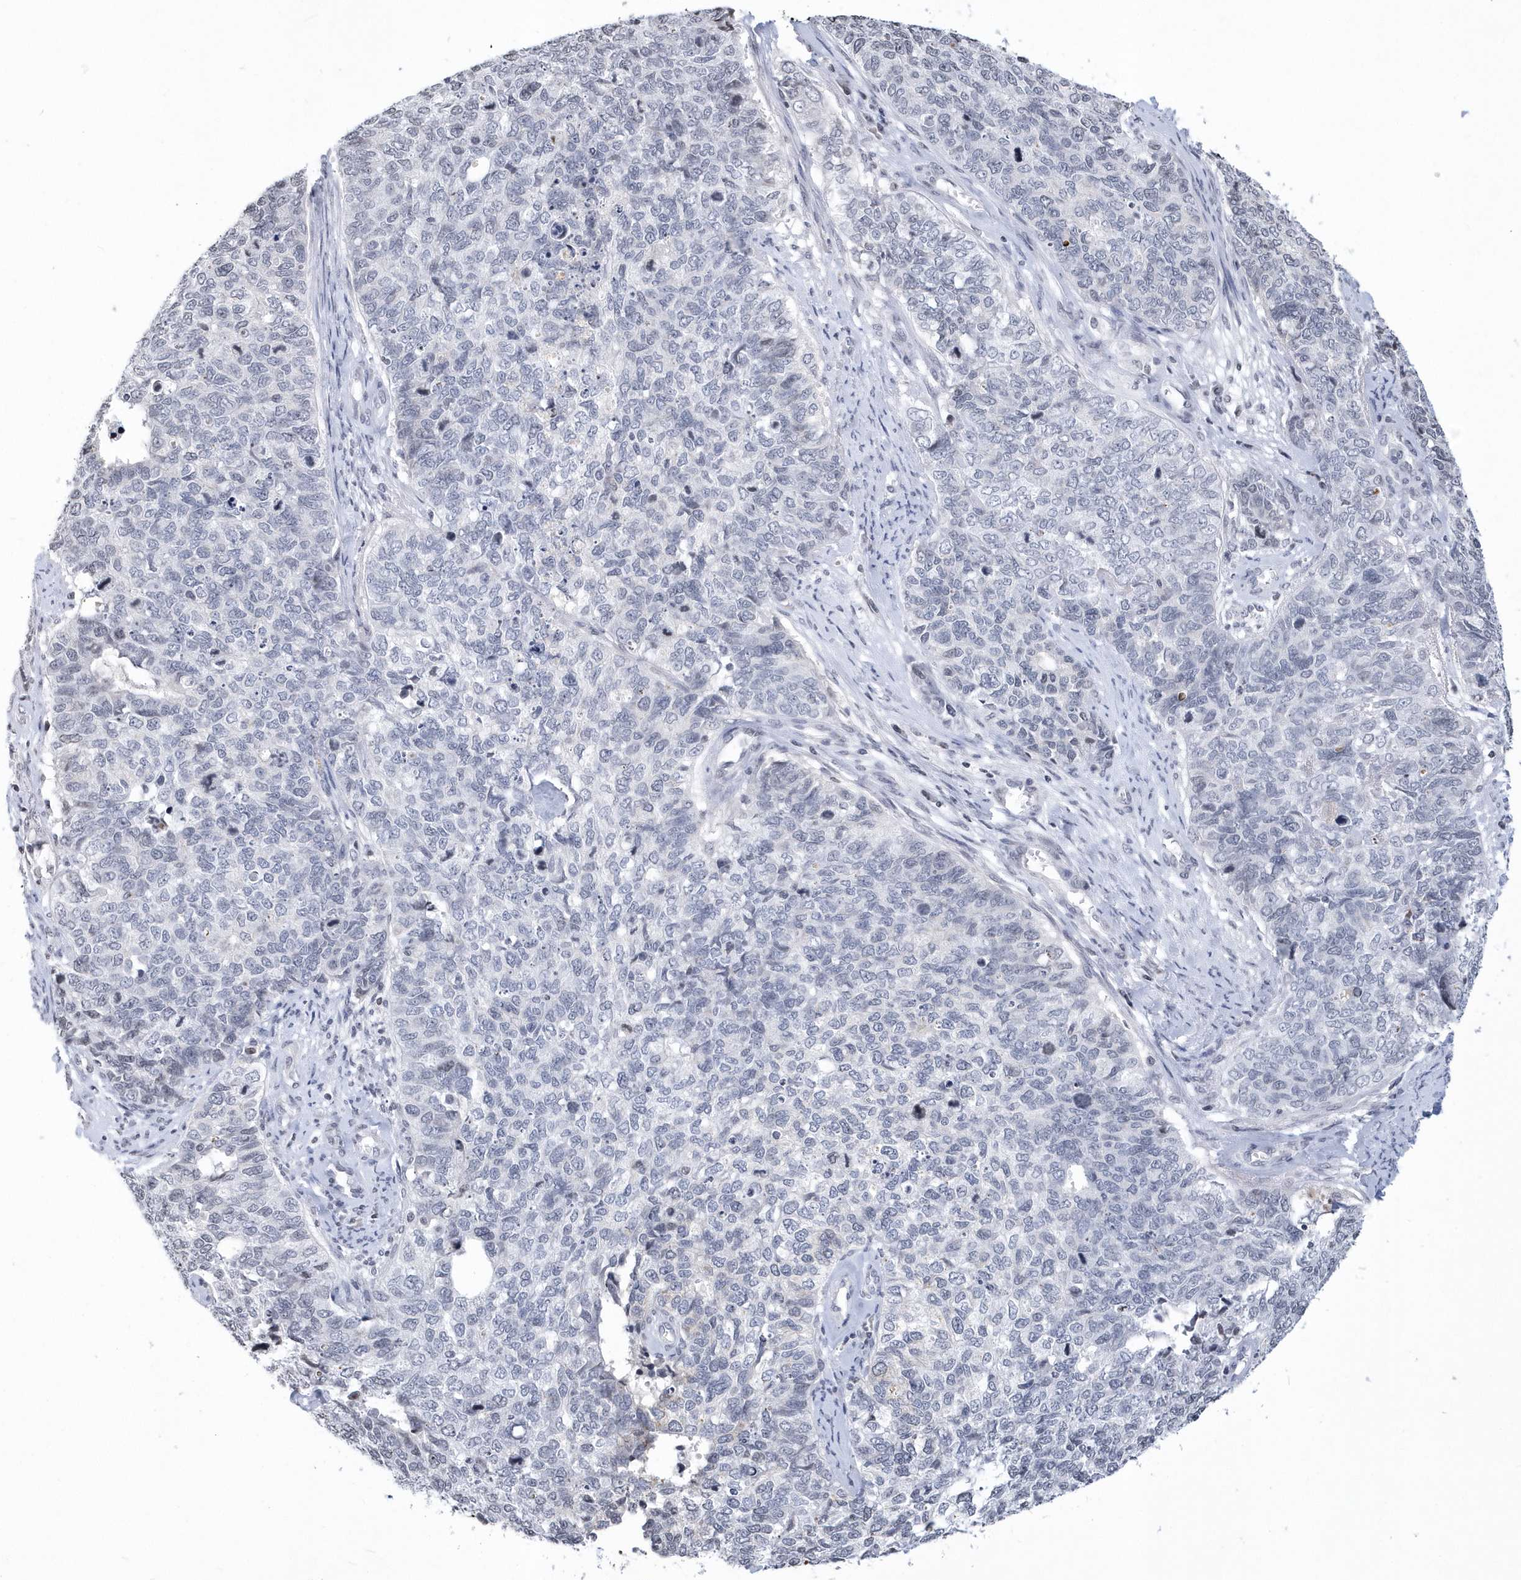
{"staining": {"intensity": "negative", "quantity": "none", "location": "none"}, "tissue": "cervical cancer", "cell_type": "Tumor cells", "image_type": "cancer", "snomed": [{"axis": "morphology", "description": "Squamous cell carcinoma, NOS"}, {"axis": "topography", "description": "Cervix"}], "caption": "Squamous cell carcinoma (cervical) was stained to show a protein in brown. There is no significant expression in tumor cells.", "gene": "VWA5B2", "patient": {"sex": "female", "age": 63}}